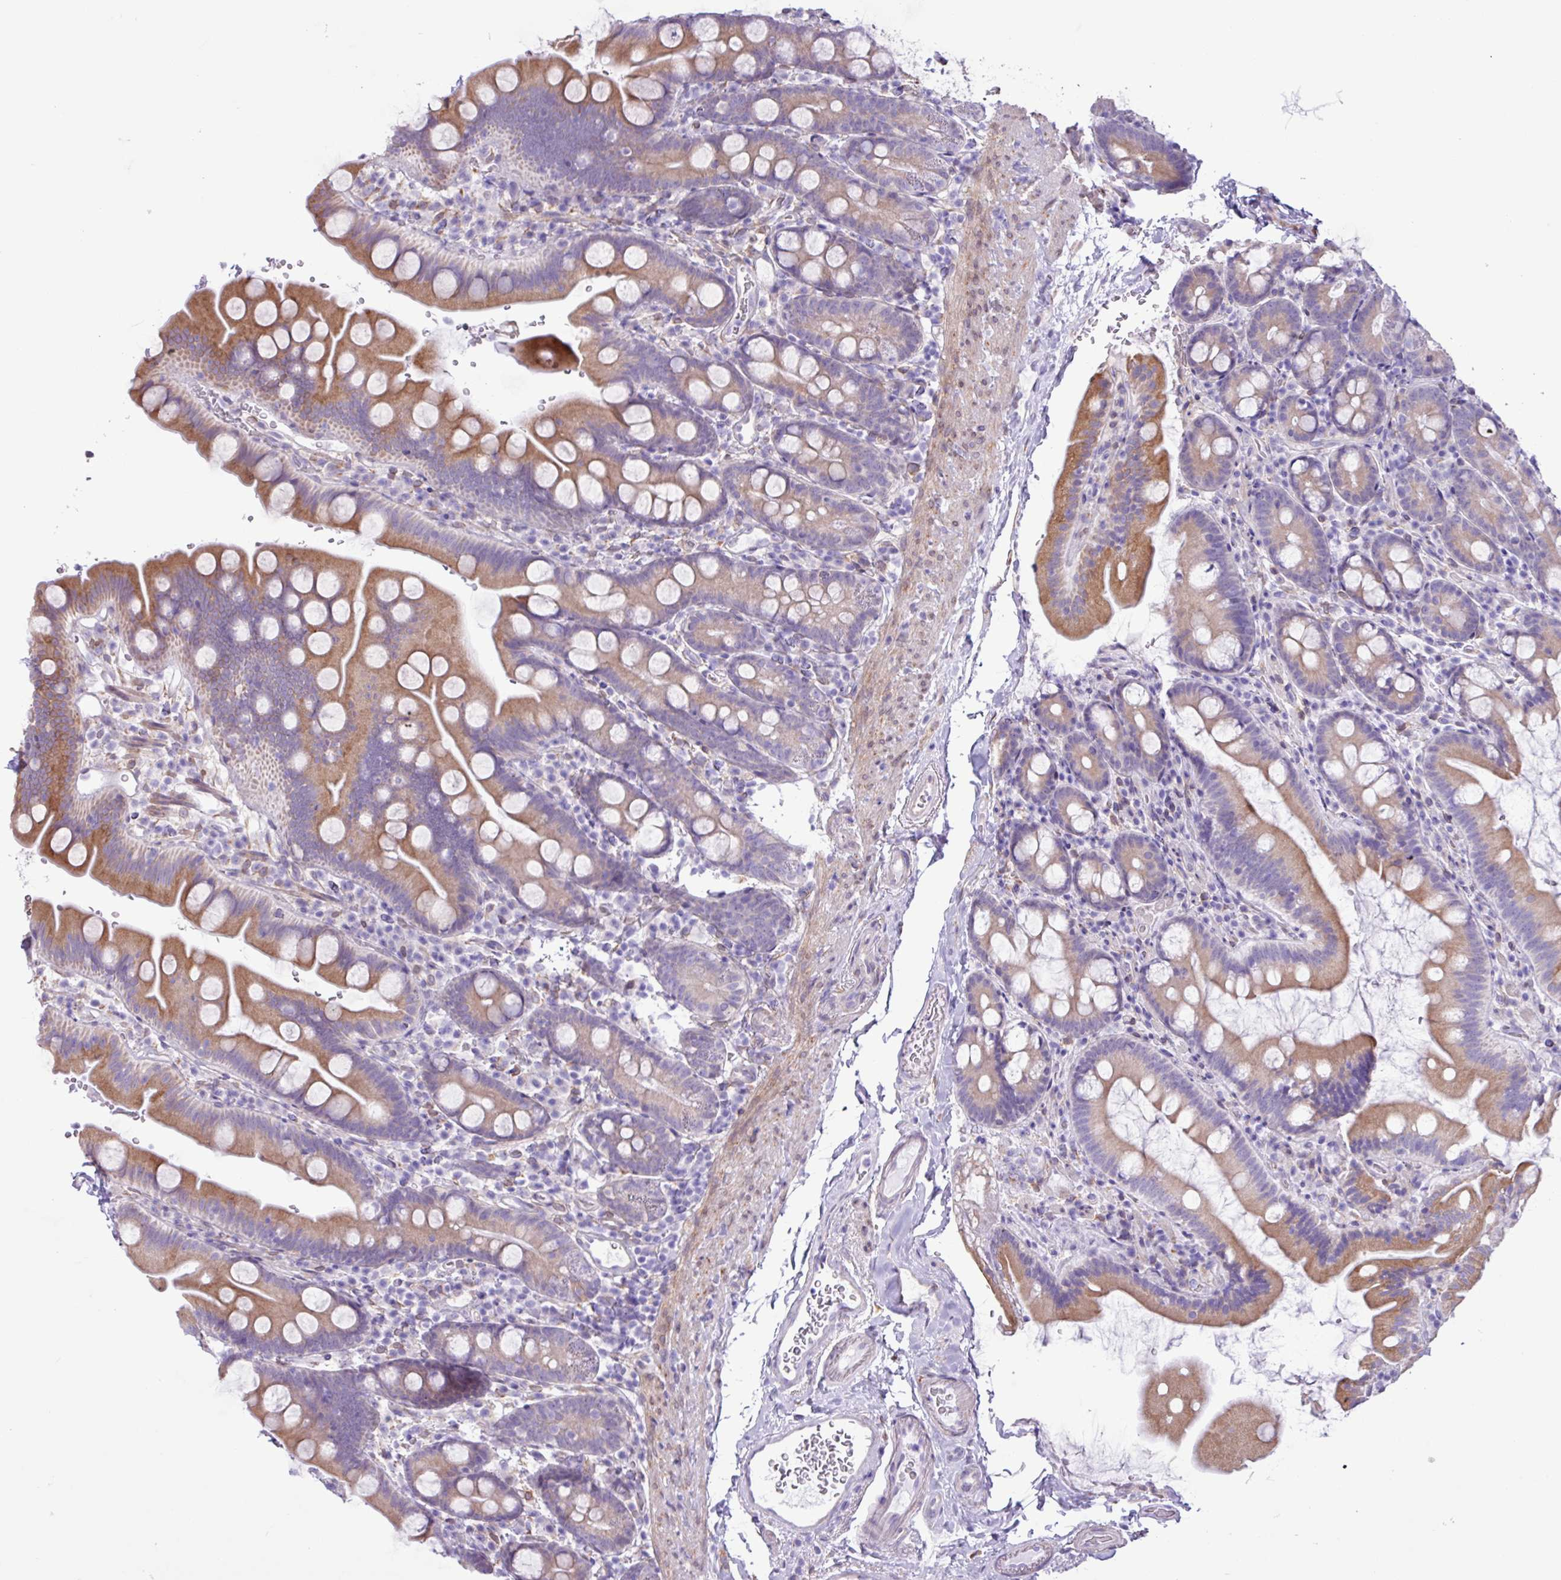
{"staining": {"intensity": "moderate", "quantity": ">75%", "location": "cytoplasmic/membranous"}, "tissue": "small intestine", "cell_type": "Glandular cells", "image_type": "normal", "snomed": [{"axis": "morphology", "description": "Normal tissue, NOS"}, {"axis": "topography", "description": "Small intestine"}], "caption": "IHC staining of normal small intestine, which shows medium levels of moderate cytoplasmic/membranous positivity in about >75% of glandular cells indicating moderate cytoplasmic/membranous protein positivity. The staining was performed using DAB (3,3'-diaminobenzidine) (brown) for protein detection and nuclei were counterstained in hematoxylin (blue).", "gene": "SLC38A1", "patient": {"sex": "female", "age": 68}}